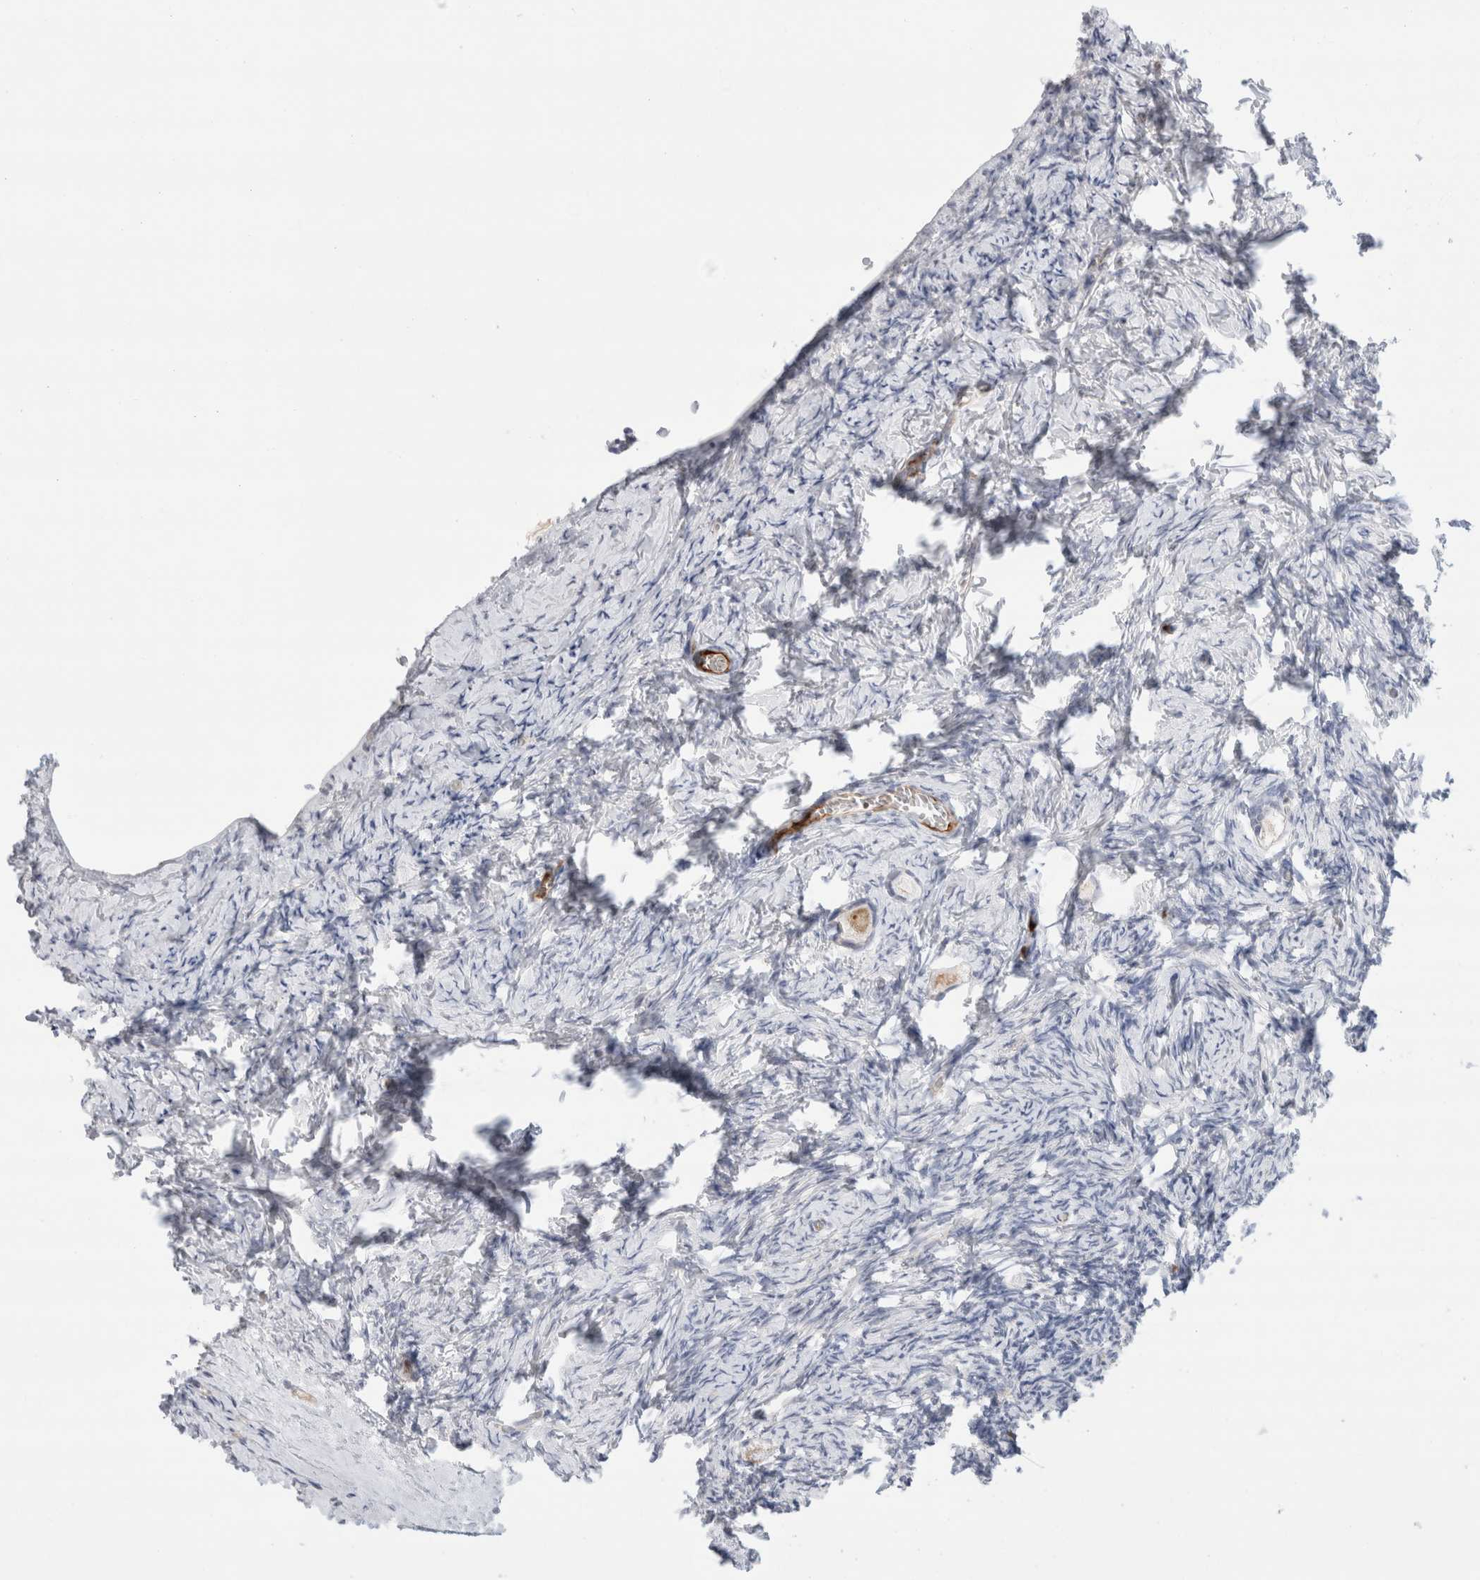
{"staining": {"intensity": "moderate", "quantity": ">75%", "location": "cytoplasmic/membranous"}, "tissue": "ovary", "cell_type": "Follicle cells", "image_type": "normal", "snomed": [{"axis": "morphology", "description": "Normal tissue, NOS"}, {"axis": "topography", "description": "Ovary"}], "caption": "DAB (3,3'-diaminobenzidine) immunohistochemical staining of benign human ovary shows moderate cytoplasmic/membranous protein expression in approximately >75% of follicle cells.", "gene": "ECHDC2", "patient": {"sex": "female", "age": 27}}